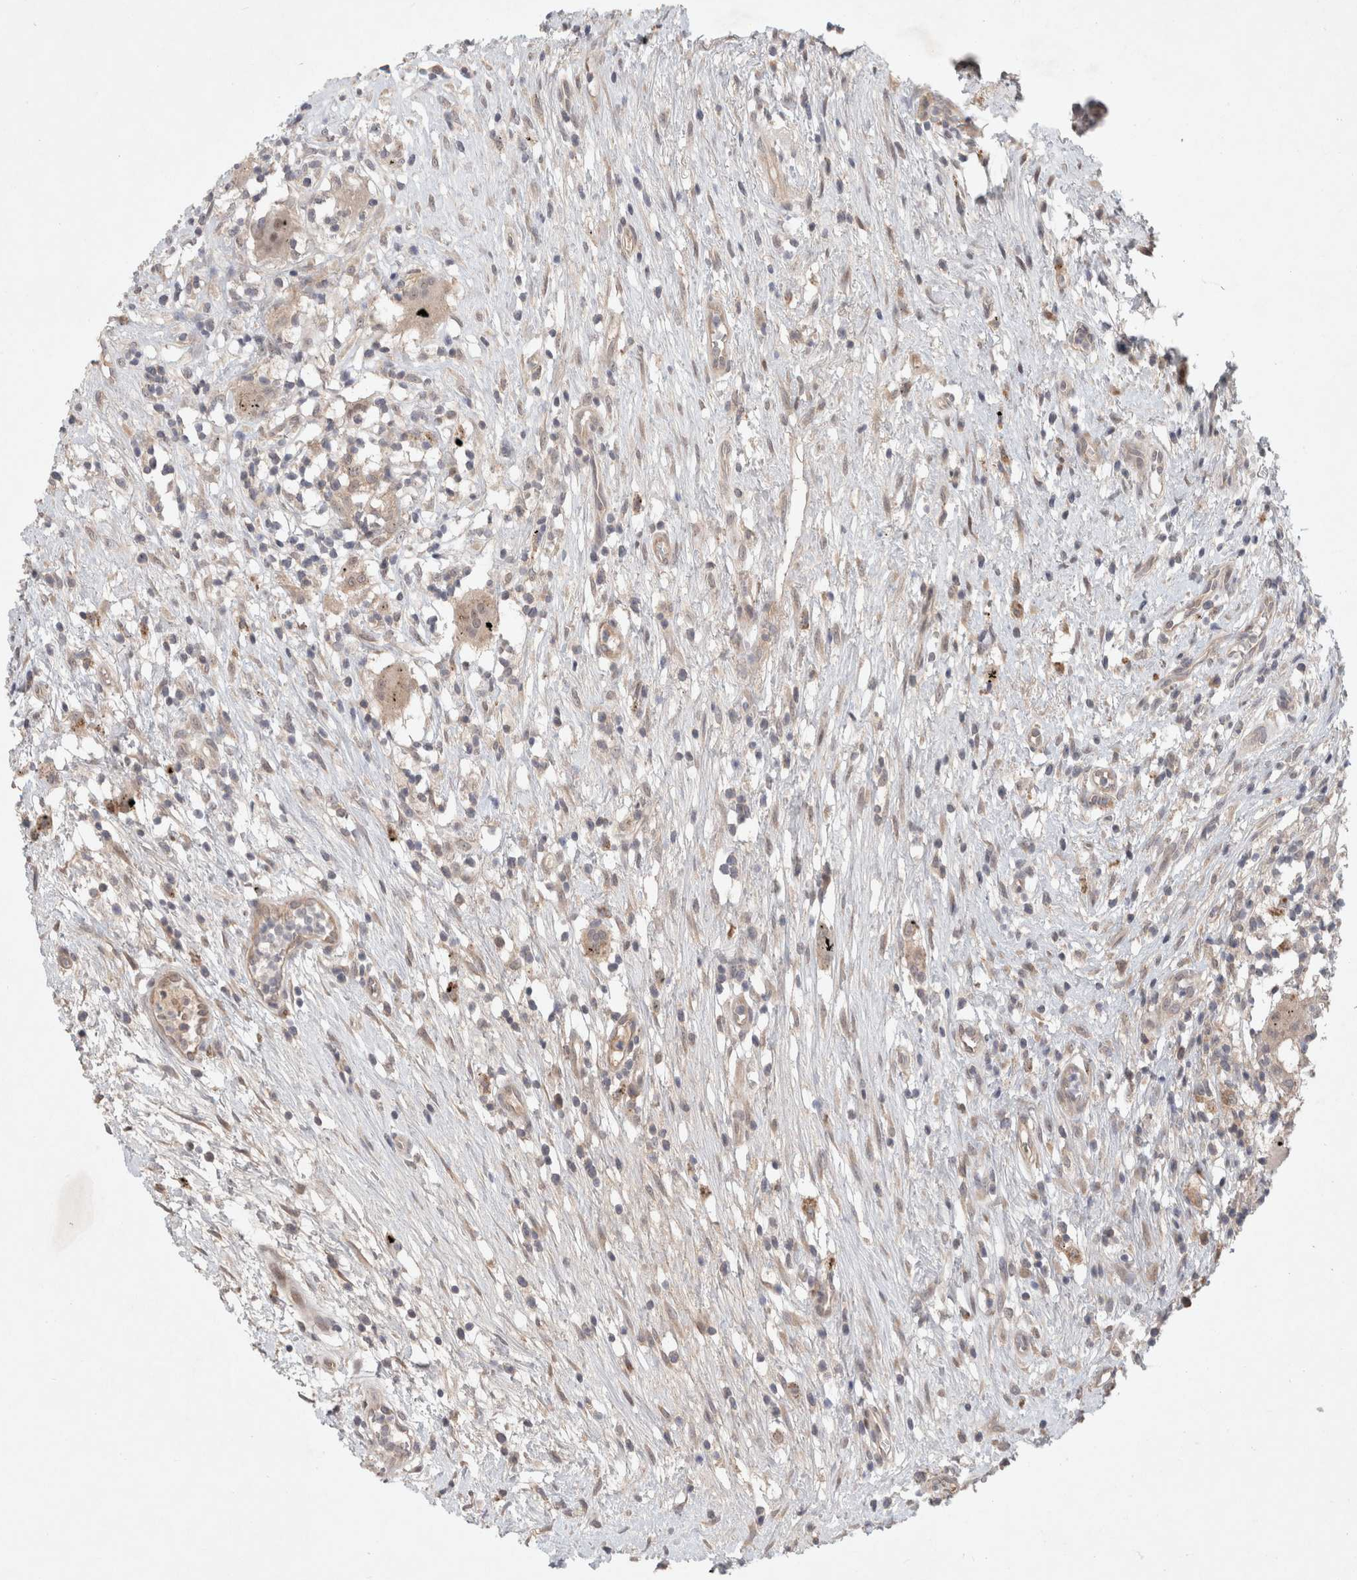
{"staining": {"intensity": "weak", "quantity": "<25%", "location": "cytoplasmic/membranous"}, "tissue": "urothelial cancer", "cell_type": "Tumor cells", "image_type": "cancer", "snomed": [{"axis": "morphology", "description": "Normal tissue, NOS"}, {"axis": "morphology", "description": "Urothelial carcinoma, Low grade"}, {"axis": "topography", "description": "Smooth muscle"}, {"axis": "topography", "description": "Urinary bladder"}], "caption": "Immunohistochemistry (IHC) histopathology image of neoplastic tissue: human urothelial cancer stained with DAB (3,3'-diaminobenzidine) reveals no significant protein staining in tumor cells. (Brightfield microscopy of DAB (3,3'-diaminobenzidine) IHC at high magnification).", "gene": "RASAL2", "patient": {"sex": "male", "age": 60}}